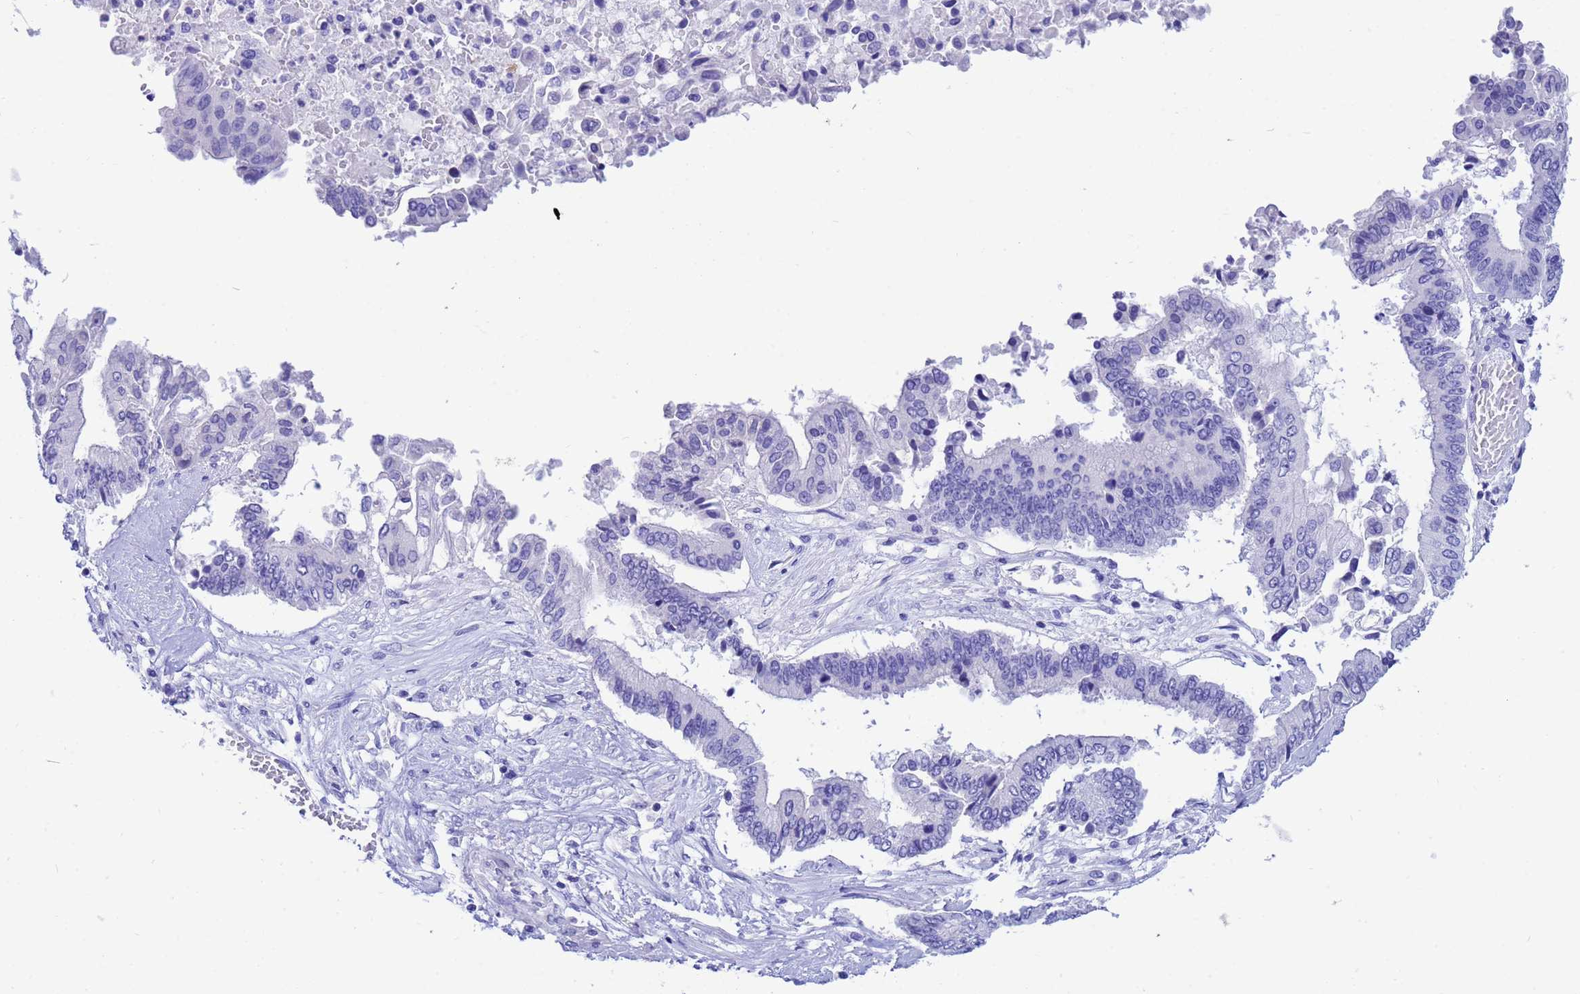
{"staining": {"intensity": "negative", "quantity": "none", "location": "none"}, "tissue": "pancreatic cancer", "cell_type": "Tumor cells", "image_type": "cancer", "snomed": [{"axis": "morphology", "description": "Adenocarcinoma, NOS"}, {"axis": "topography", "description": "Pancreas"}], "caption": "Immunohistochemistry photomicrograph of neoplastic tissue: pancreatic cancer (adenocarcinoma) stained with DAB (3,3'-diaminobenzidine) shows no significant protein staining in tumor cells.", "gene": "AKR1C2", "patient": {"sex": "female", "age": 77}}